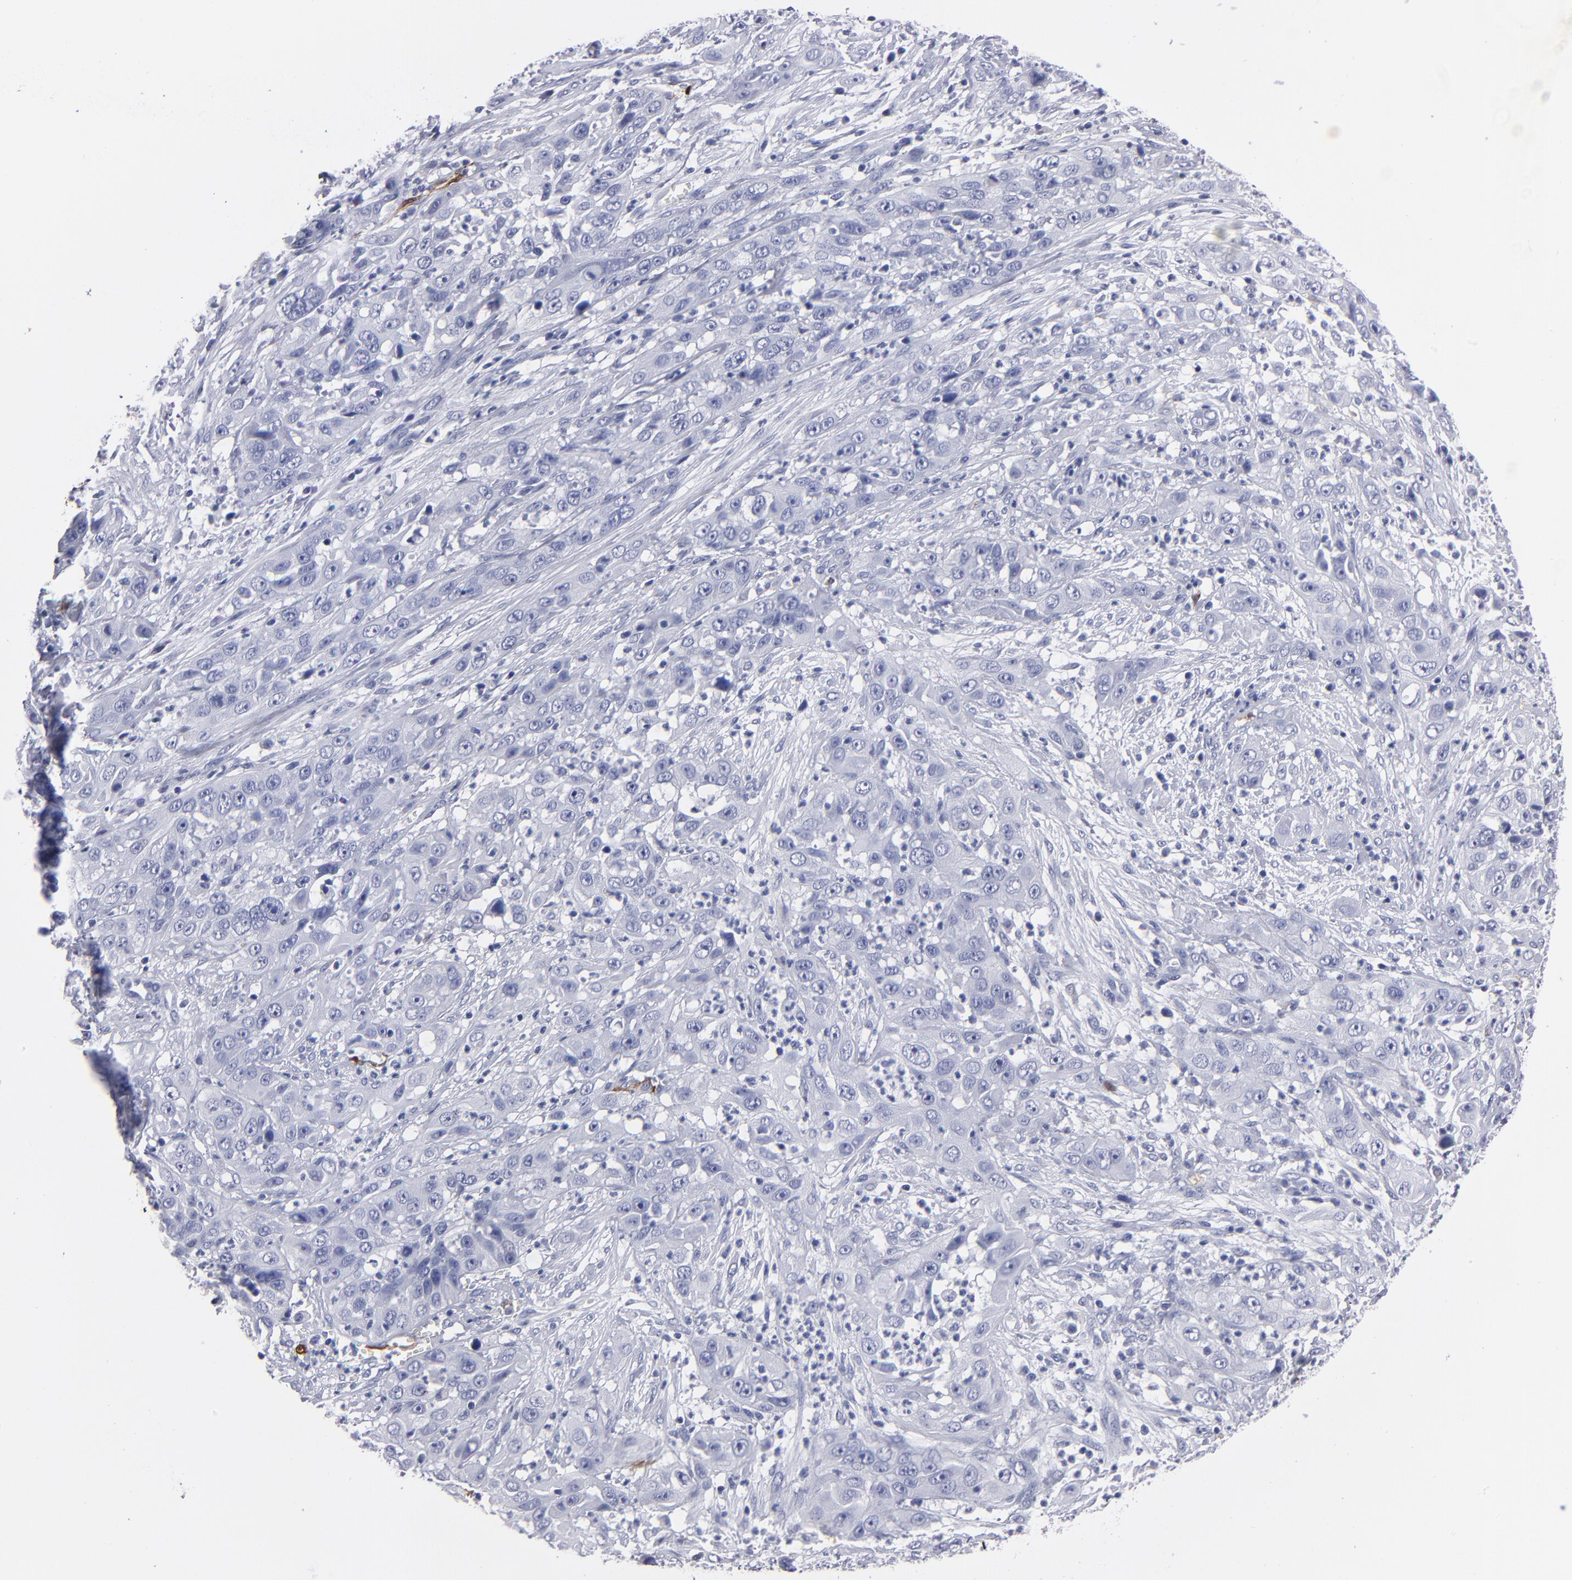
{"staining": {"intensity": "negative", "quantity": "none", "location": "none"}, "tissue": "cervical cancer", "cell_type": "Tumor cells", "image_type": "cancer", "snomed": [{"axis": "morphology", "description": "Squamous cell carcinoma, NOS"}, {"axis": "topography", "description": "Cervix"}], "caption": "Immunohistochemical staining of cervical cancer exhibits no significant staining in tumor cells.", "gene": "FABP4", "patient": {"sex": "female", "age": 32}}